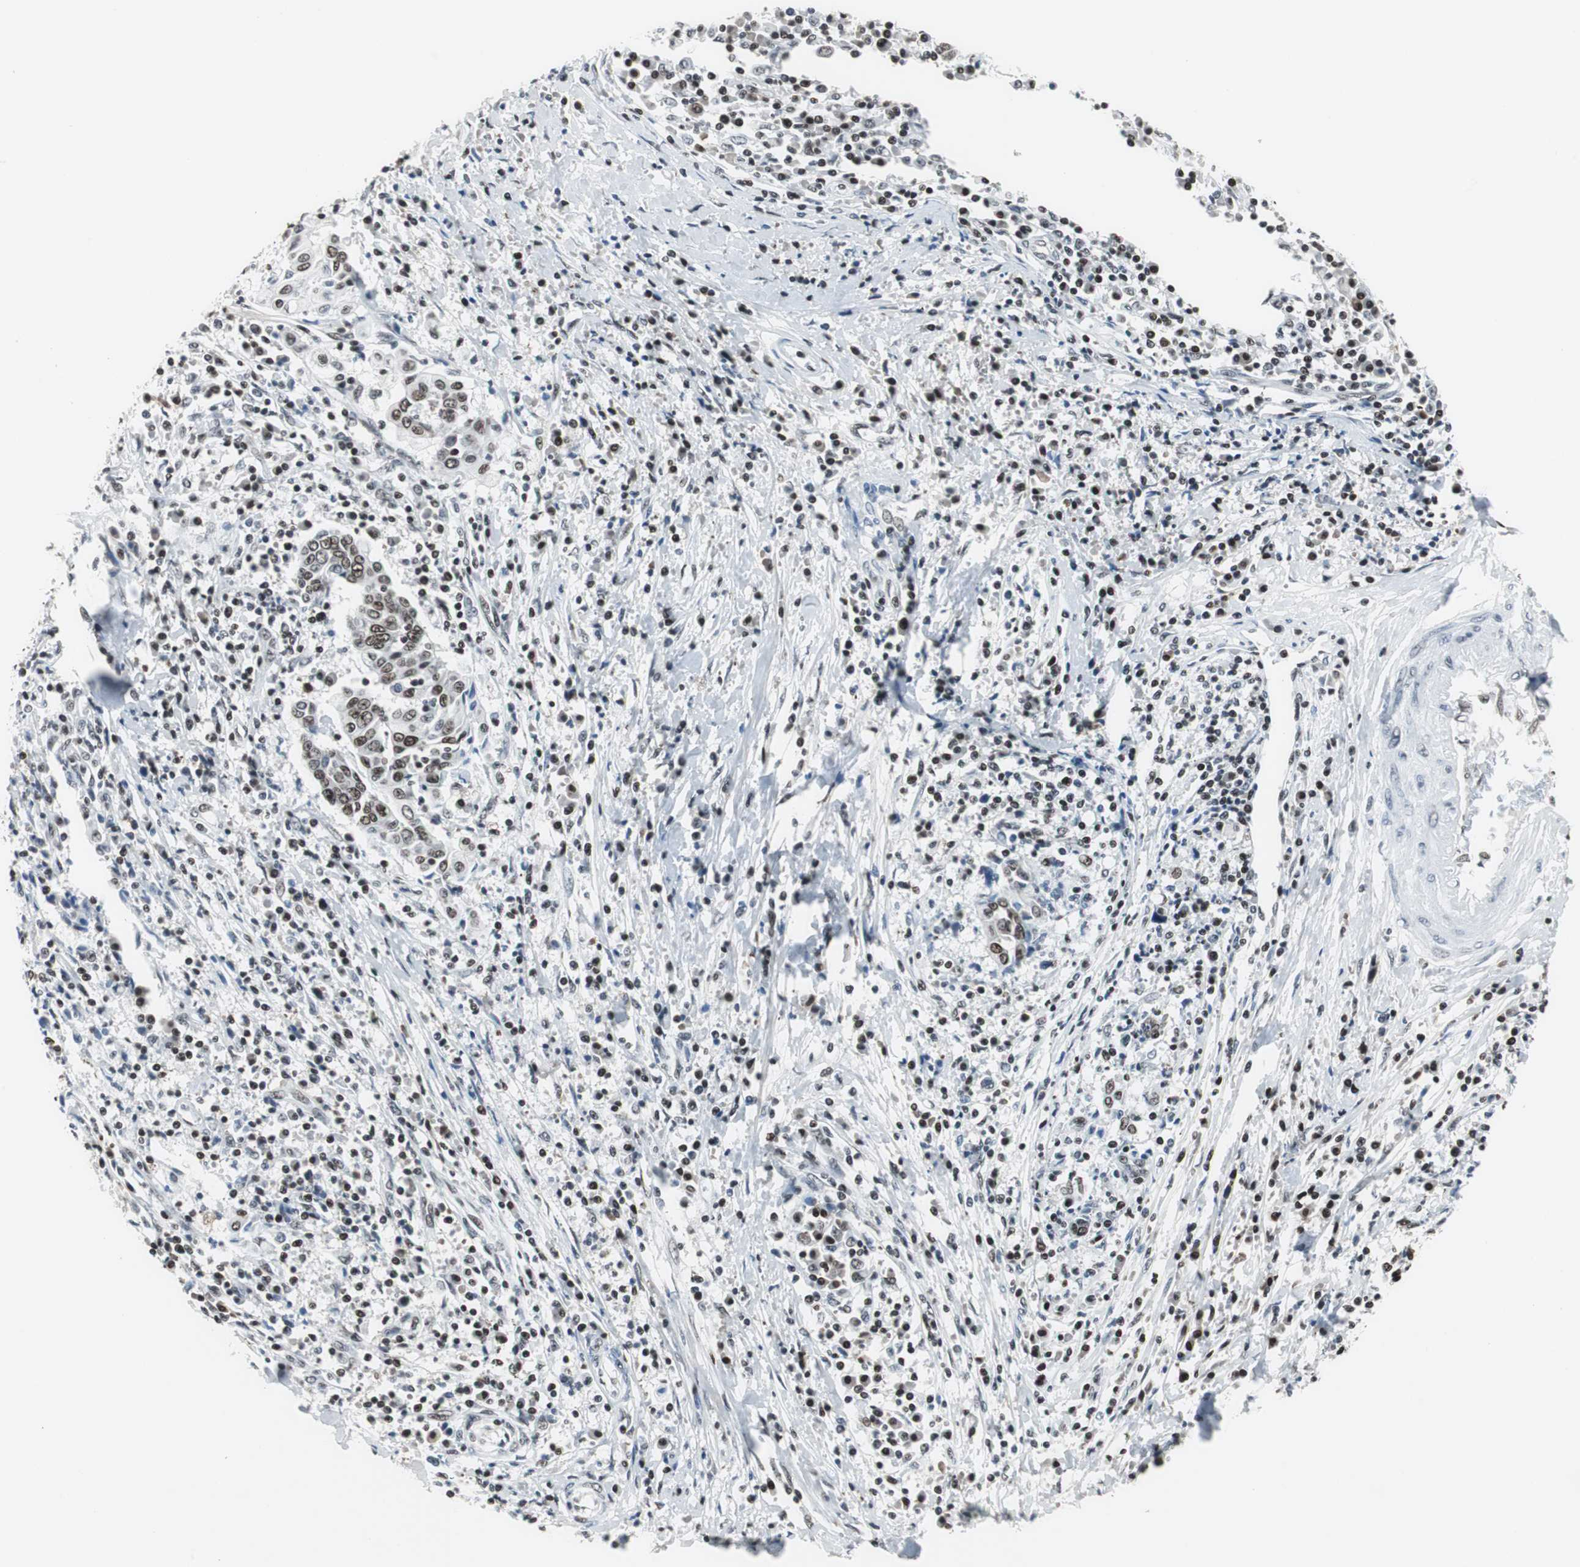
{"staining": {"intensity": "moderate", "quantity": ">75%", "location": "nuclear"}, "tissue": "cervical cancer", "cell_type": "Tumor cells", "image_type": "cancer", "snomed": [{"axis": "morphology", "description": "Squamous cell carcinoma, NOS"}, {"axis": "topography", "description": "Cervix"}], "caption": "Squamous cell carcinoma (cervical) tissue reveals moderate nuclear staining in about >75% of tumor cells", "gene": "RAD9A", "patient": {"sex": "female", "age": 40}}